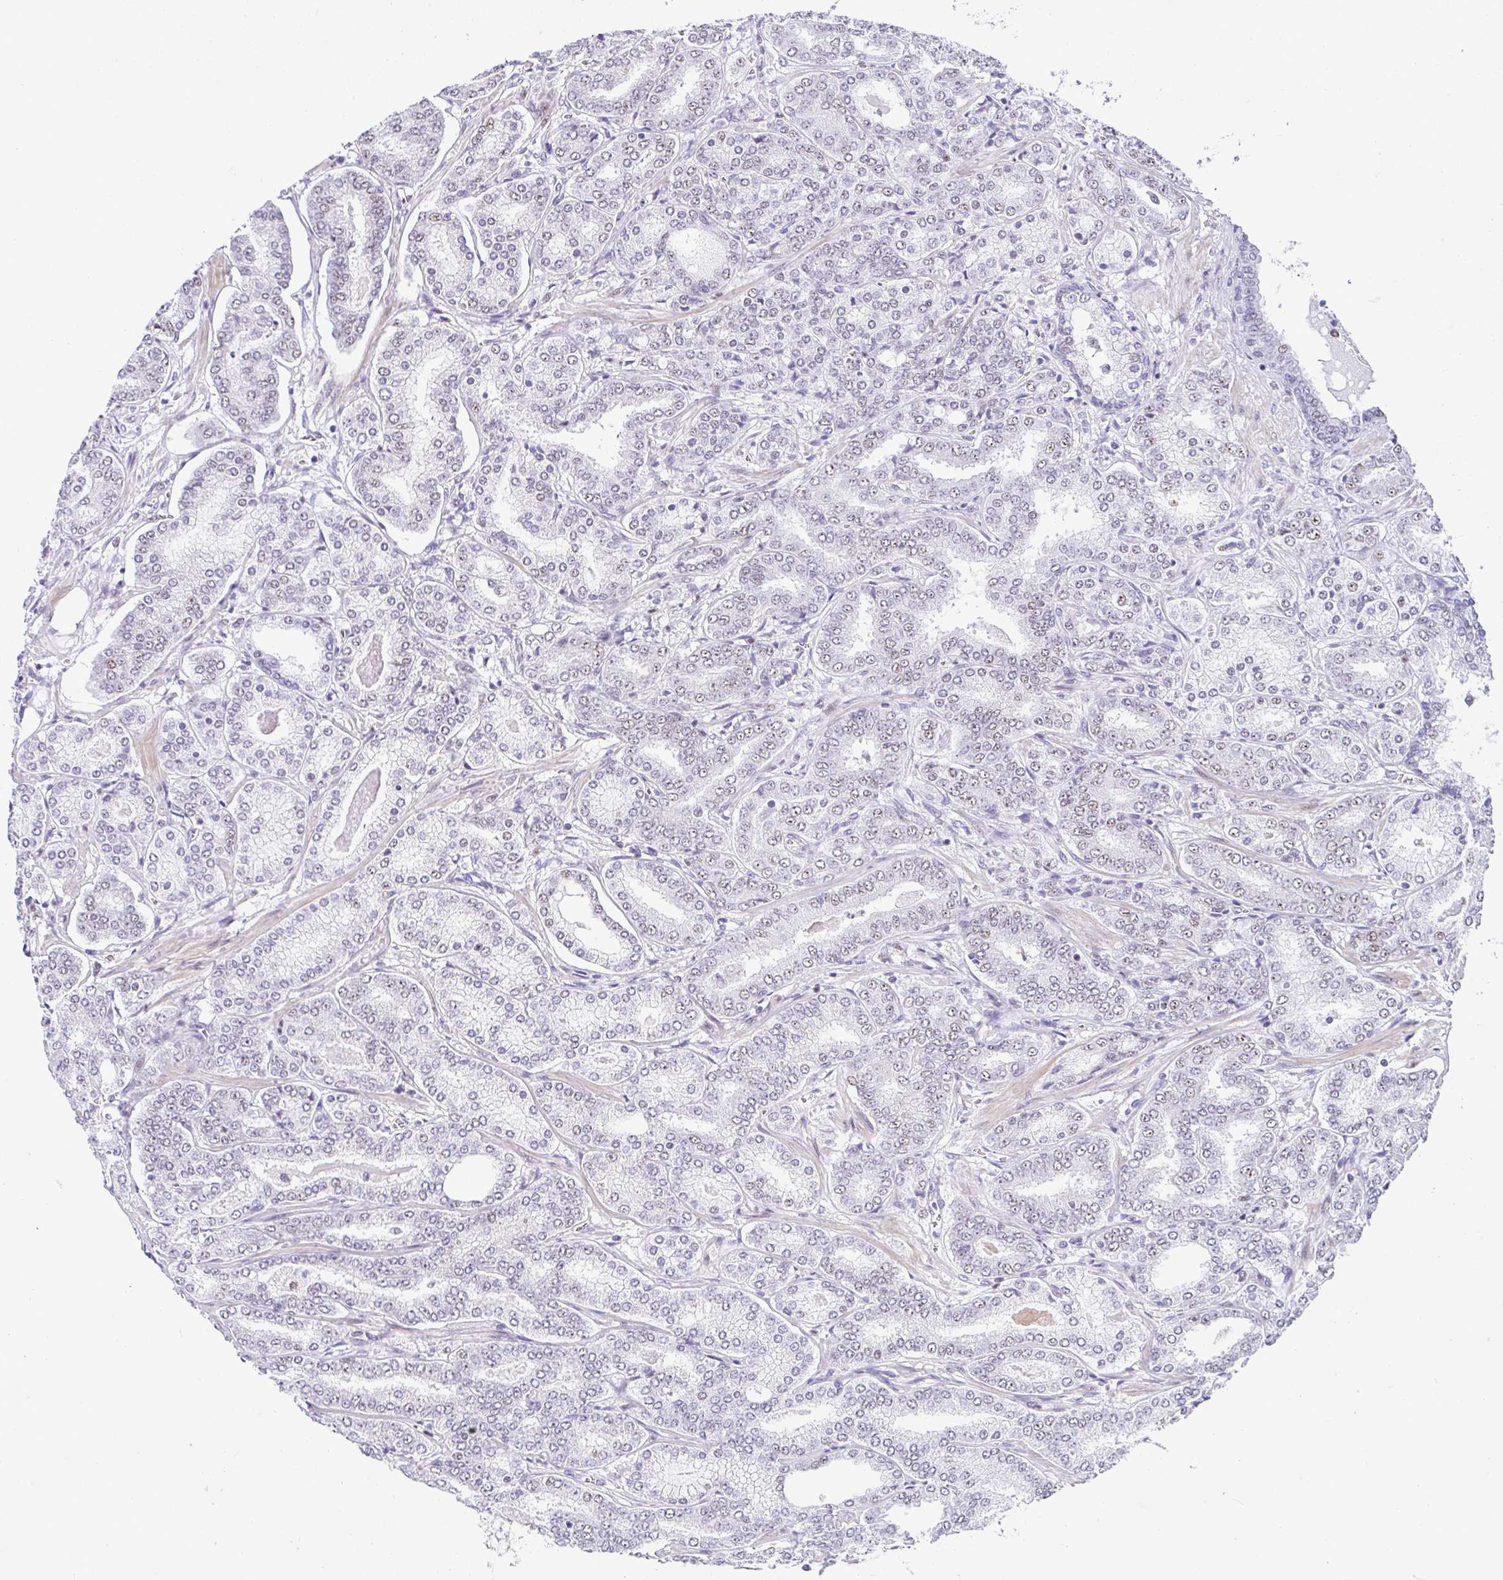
{"staining": {"intensity": "weak", "quantity": "25%-75%", "location": "nuclear"}, "tissue": "prostate cancer", "cell_type": "Tumor cells", "image_type": "cancer", "snomed": [{"axis": "morphology", "description": "Adenocarcinoma, High grade"}, {"axis": "topography", "description": "Prostate"}], "caption": "Human prostate cancer stained with a brown dye demonstrates weak nuclear positive expression in approximately 25%-75% of tumor cells.", "gene": "NR1D2", "patient": {"sex": "male", "age": 72}}